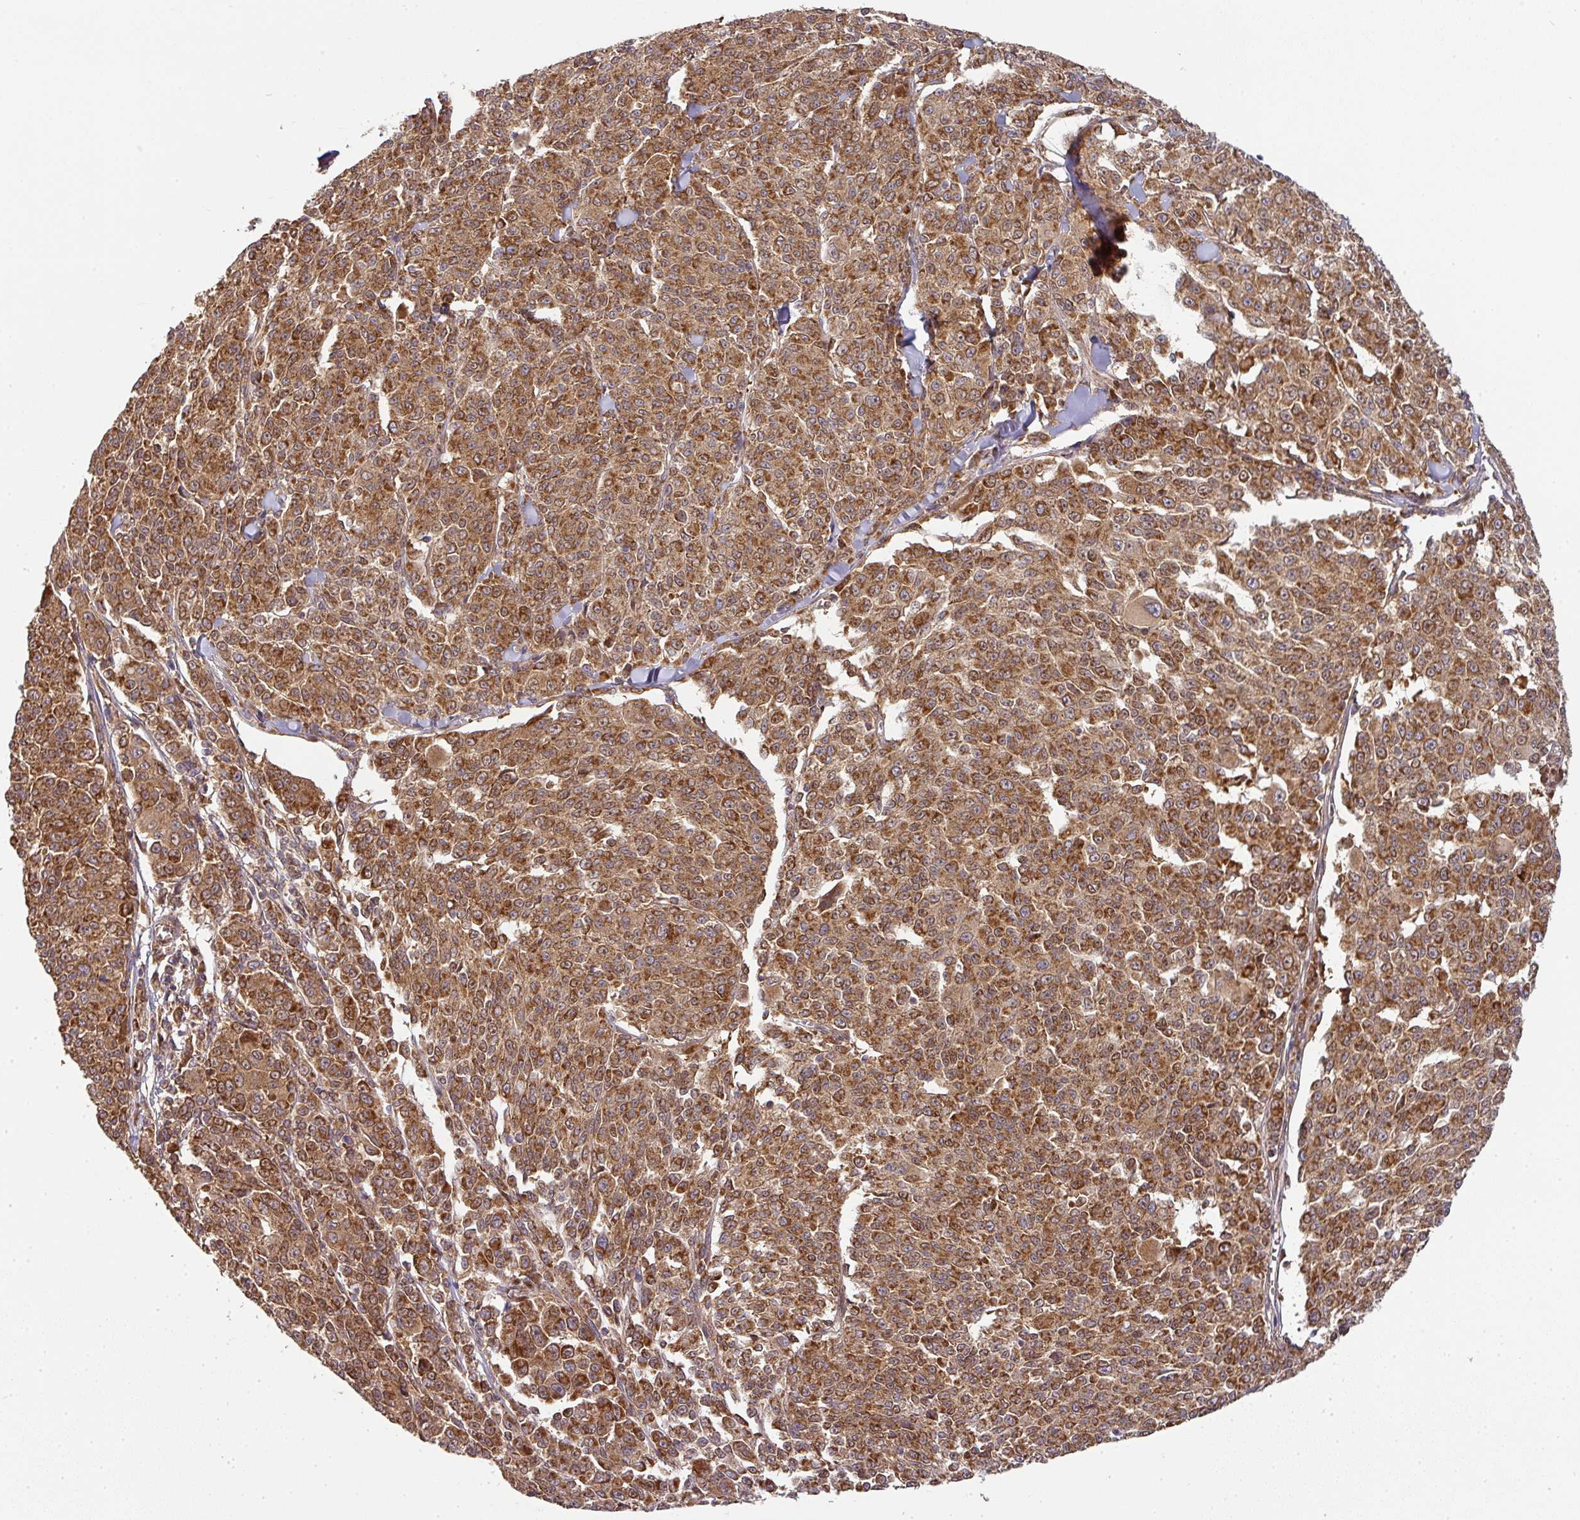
{"staining": {"intensity": "strong", "quantity": ">75%", "location": "cytoplasmic/membranous"}, "tissue": "melanoma", "cell_type": "Tumor cells", "image_type": "cancer", "snomed": [{"axis": "morphology", "description": "Malignant melanoma, NOS"}, {"axis": "topography", "description": "Skin"}], "caption": "High-magnification brightfield microscopy of melanoma stained with DAB (brown) and counterstained with hematoxylin (blue). tumor cells exhibit strong cytoplasmic/membranous expression is appreciated in about>75% of cells.", "gene": "MALSU1", "patient": {"sex": "female", "age": 52}}